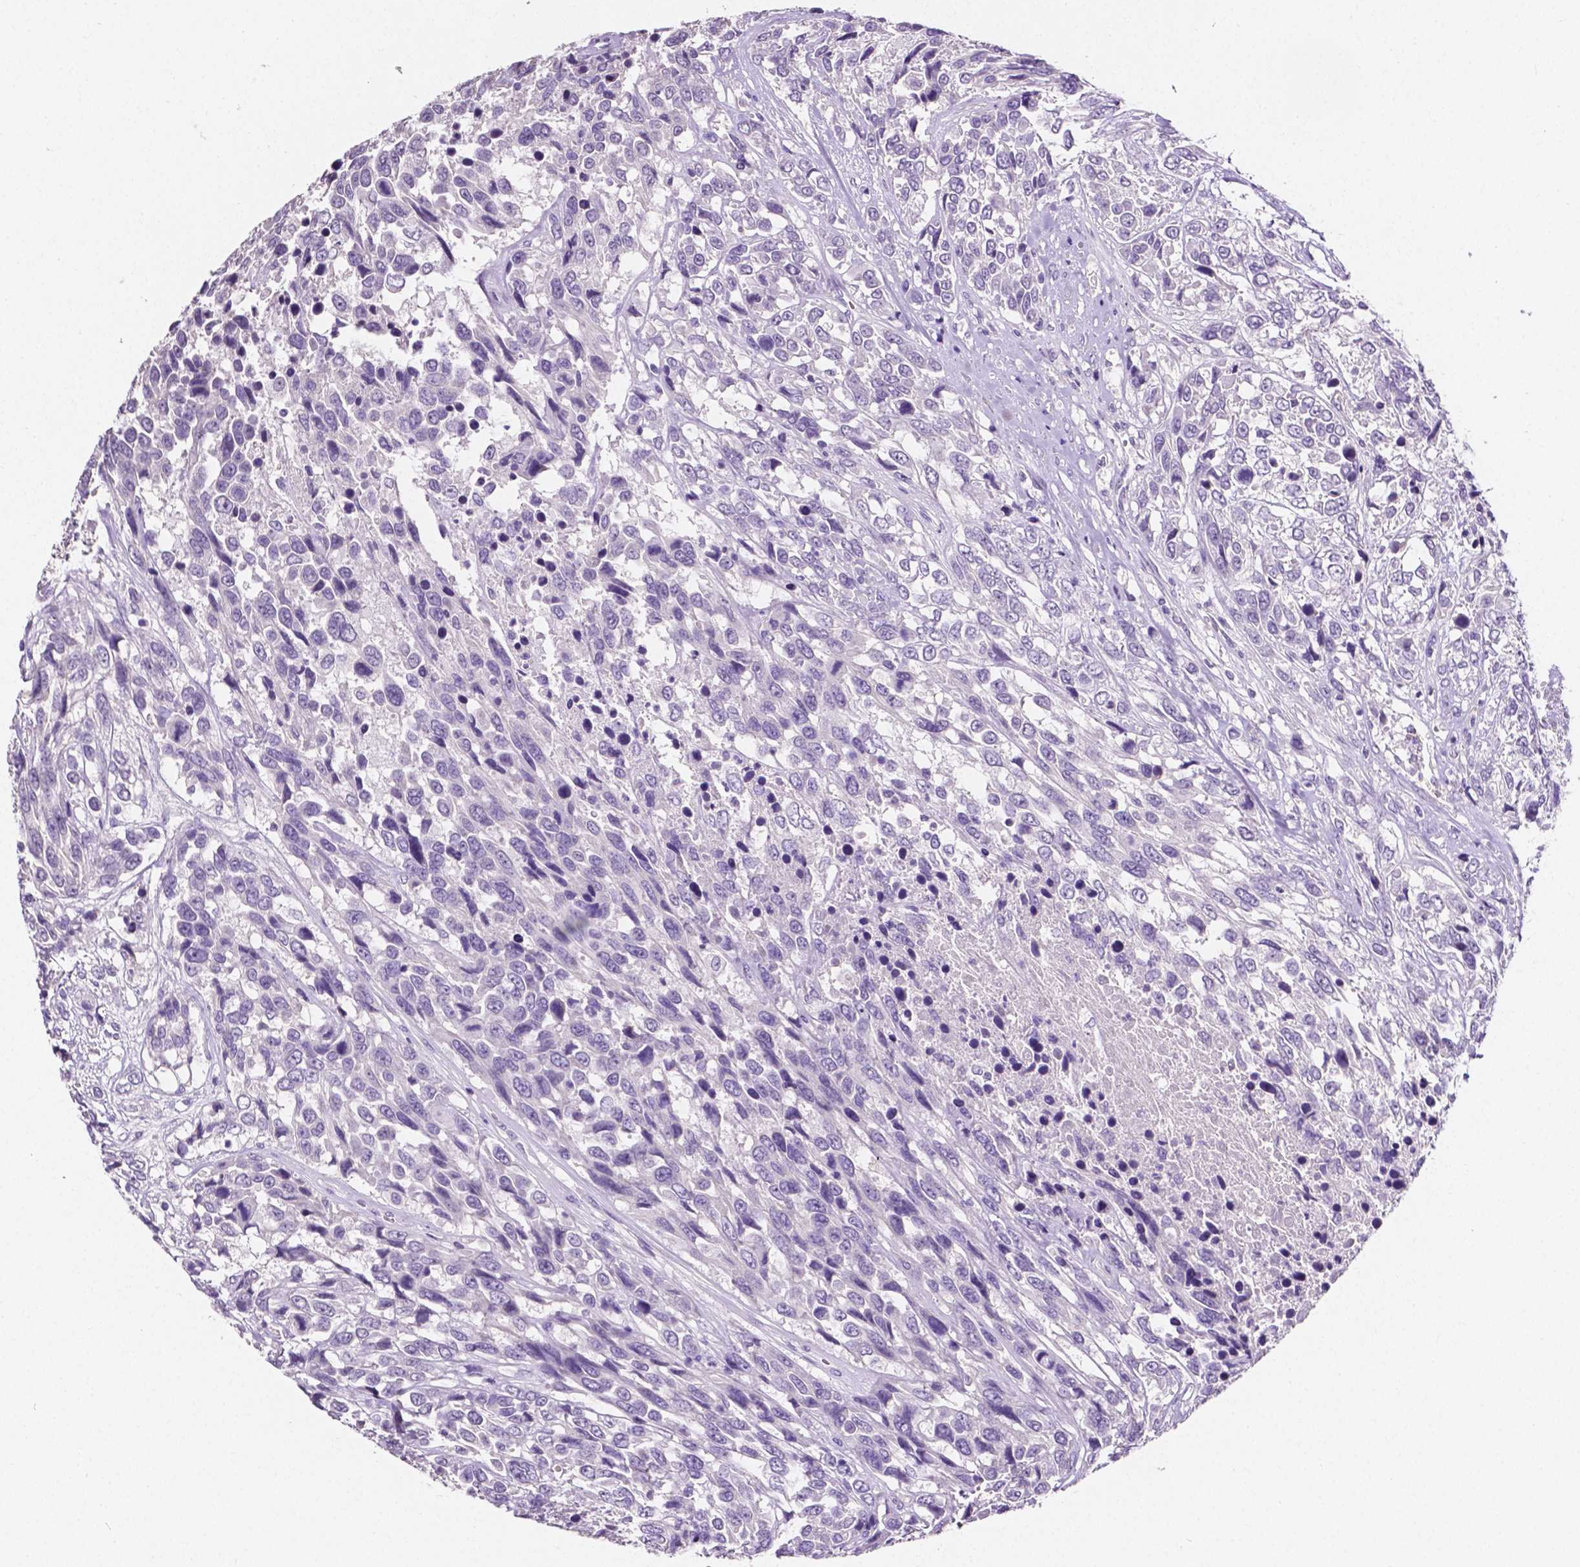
{"staining": {"intensity": "negative", "quantity": "none", "location": "none"}, "tissue": "urothelial cancer", "cell_type": "Tumor cells", "image_type": "cancer", "snomed": [{"axis": "morphology", "description": "Urothelial carcinoma, High grade"}, {"axis": "topography", "description": "Urinary bladder"}], "caption": "Tumor cells show no significant protein staining in urothelial cancer.", "gene": "SLC22A2", "patient": {"sex": "female", "age": 70}}